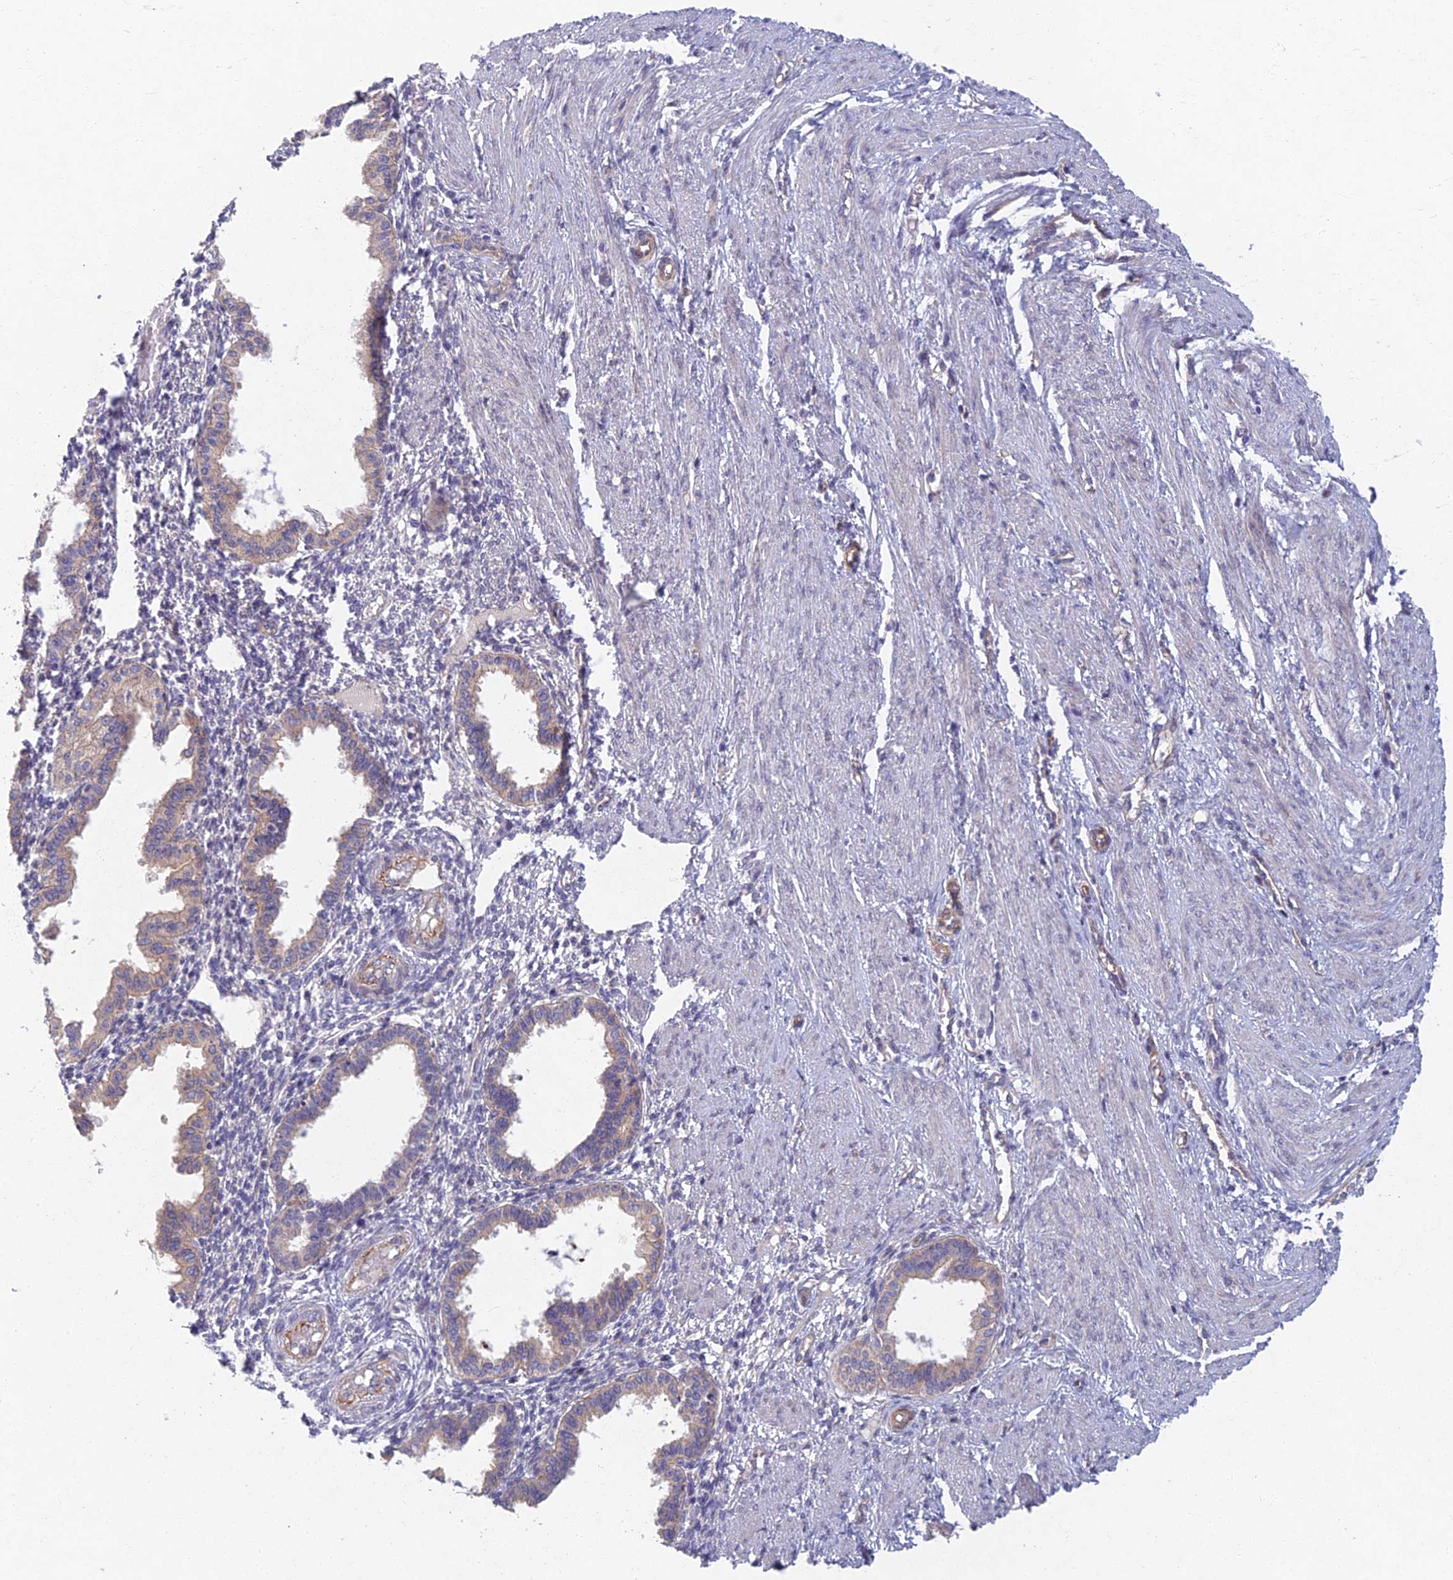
{"staining": {"intensity": "negative", "quantity": "none", "location": "none"}, "tissue": "endometrium", "cell_type": "Cells in endometrial stroma", "image_type": "normal", "snomed": [{"axis": "morphology", "description": "Normal tissue, NOS"}, {"axis": "topography", "description": "Endometrium"}], "caption": "IHC histopathology image of normal endometrium: human endometrium stained with DAB (3,3'-diaminobenzidine) displays no significant protein positivity in cells in endometrial stroma.", "gene": "RHBDL2", "patient": {"sex": "female", "age": 33}}